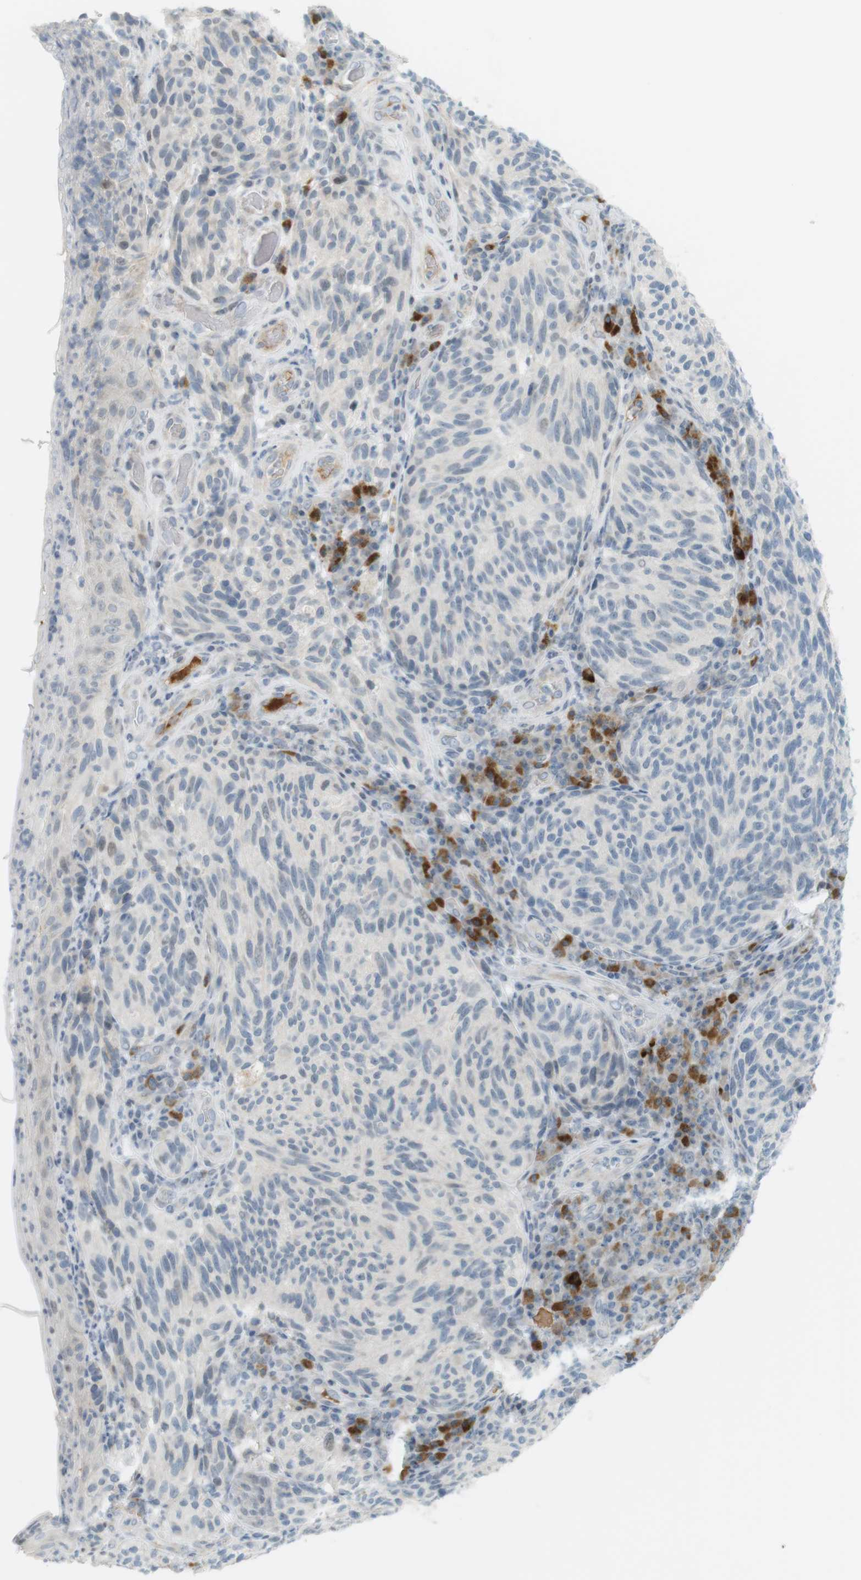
{"staining": {"intensity": "negative", "quantity": "none", "location": "none"}, "tissue": "melanoma", "cell_type": "Tumor cells", "image_type": "cancer", "snomed": [{"axis": "morphology", "description": "Malignant melanoma, NOS"}, {"axis": "topography", "description": "Skin"}], "caption": "Immunohistochemistry of human melanoma reveals no positivity in tumor cells.", "gene": "DMC1", "patient": {"sex": "female", "age": 73}}